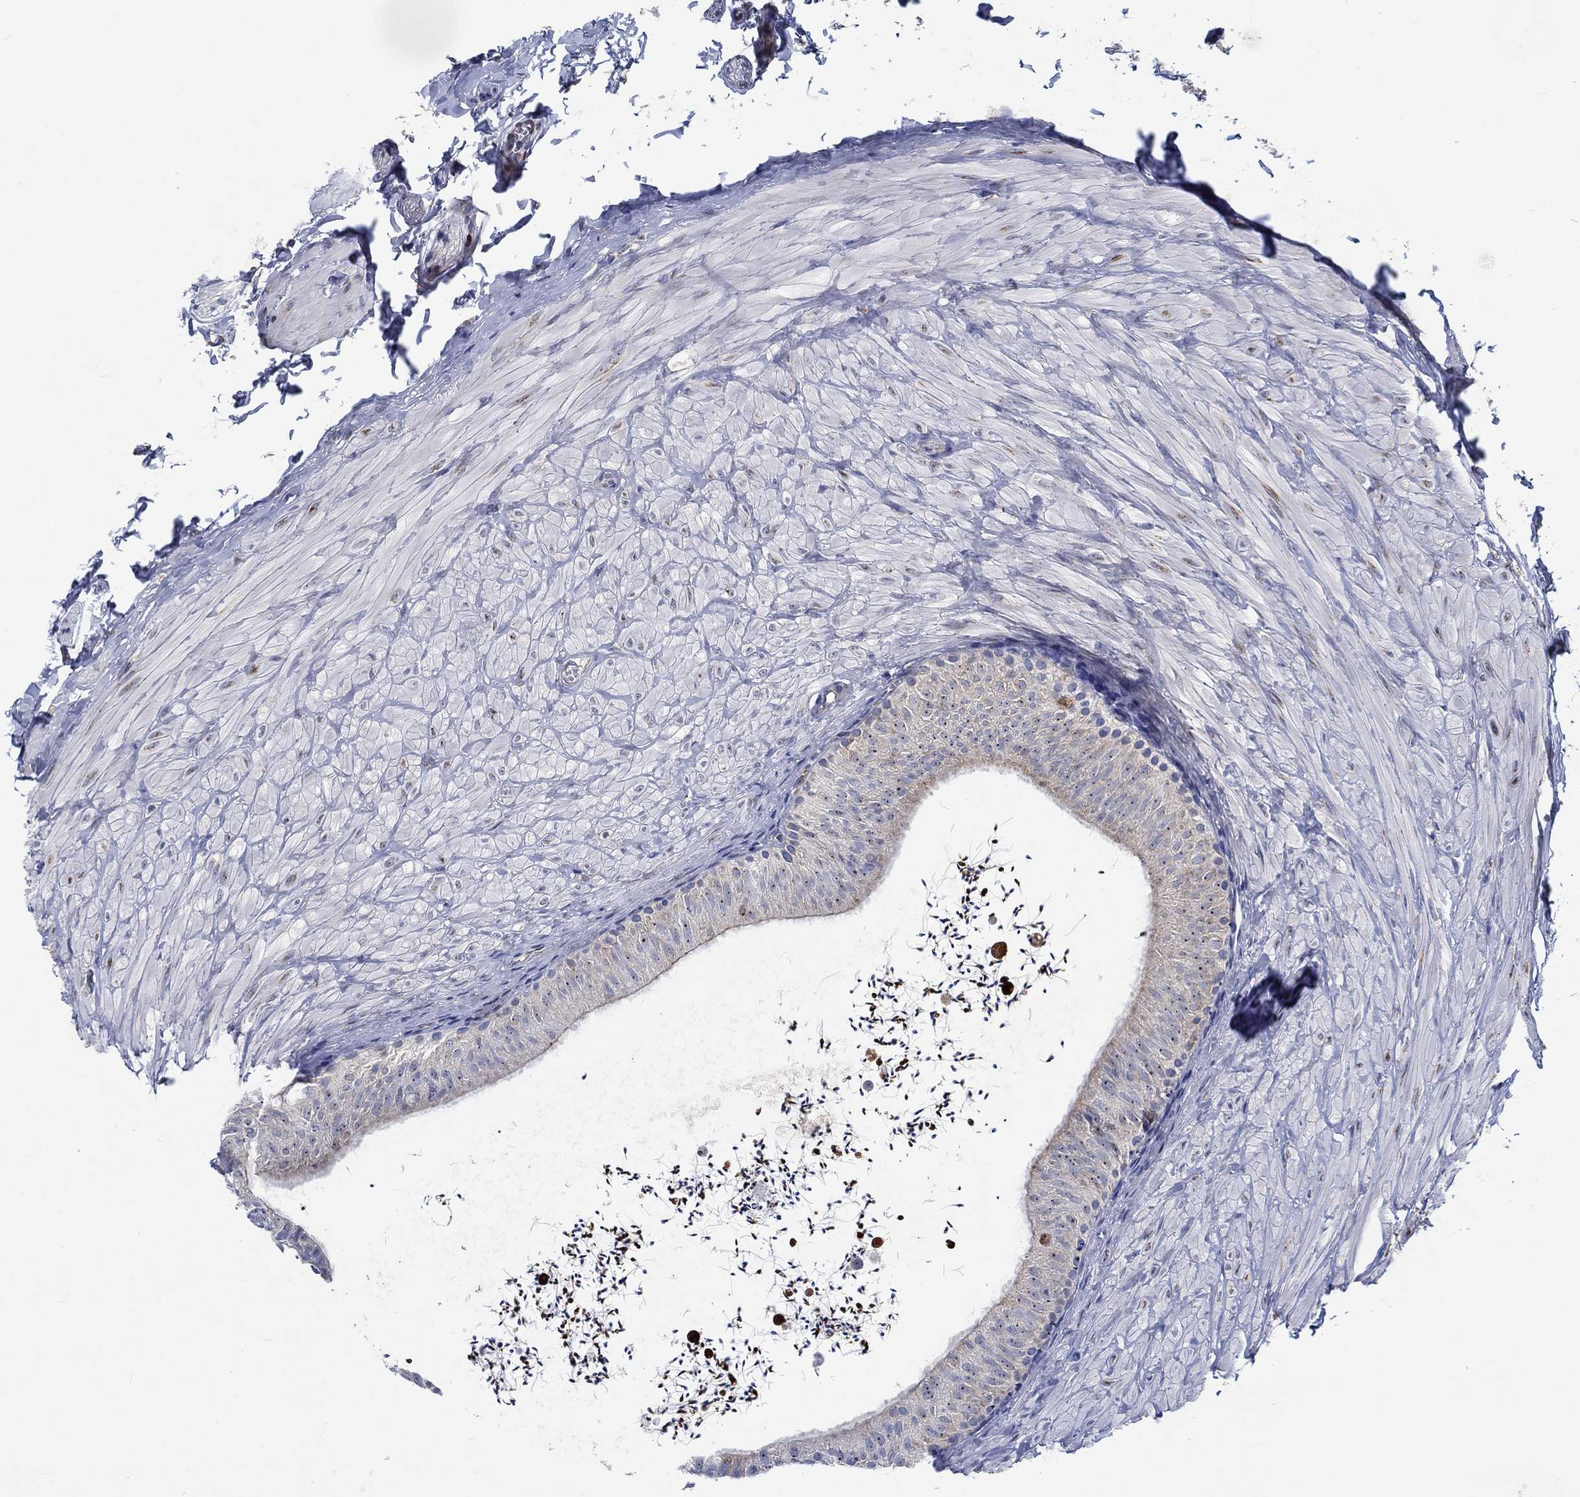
{"staining": {"intensity": "moderate", "quantity": "25%-75%", "location": "cytoplasmic/membranous"}, "tissue": "epididymis", "cell_type": "Glandular cells", "image_type": "normal", "snomed": [{"axis": "morphology", "description": "Normal tissue, NOS"}, {"axis": "topography", "description": "Epididymis"}], "caption": "Immunohistochemistry (IHC) image of benign human epididymis stained for a protein (brown), which reveals medium levels of moderate cytoplasmic/membranous expression in about 25%-75% of glandular cells.", "gene": "MMP24", "patient": {"sex": "male", "age": 32}}